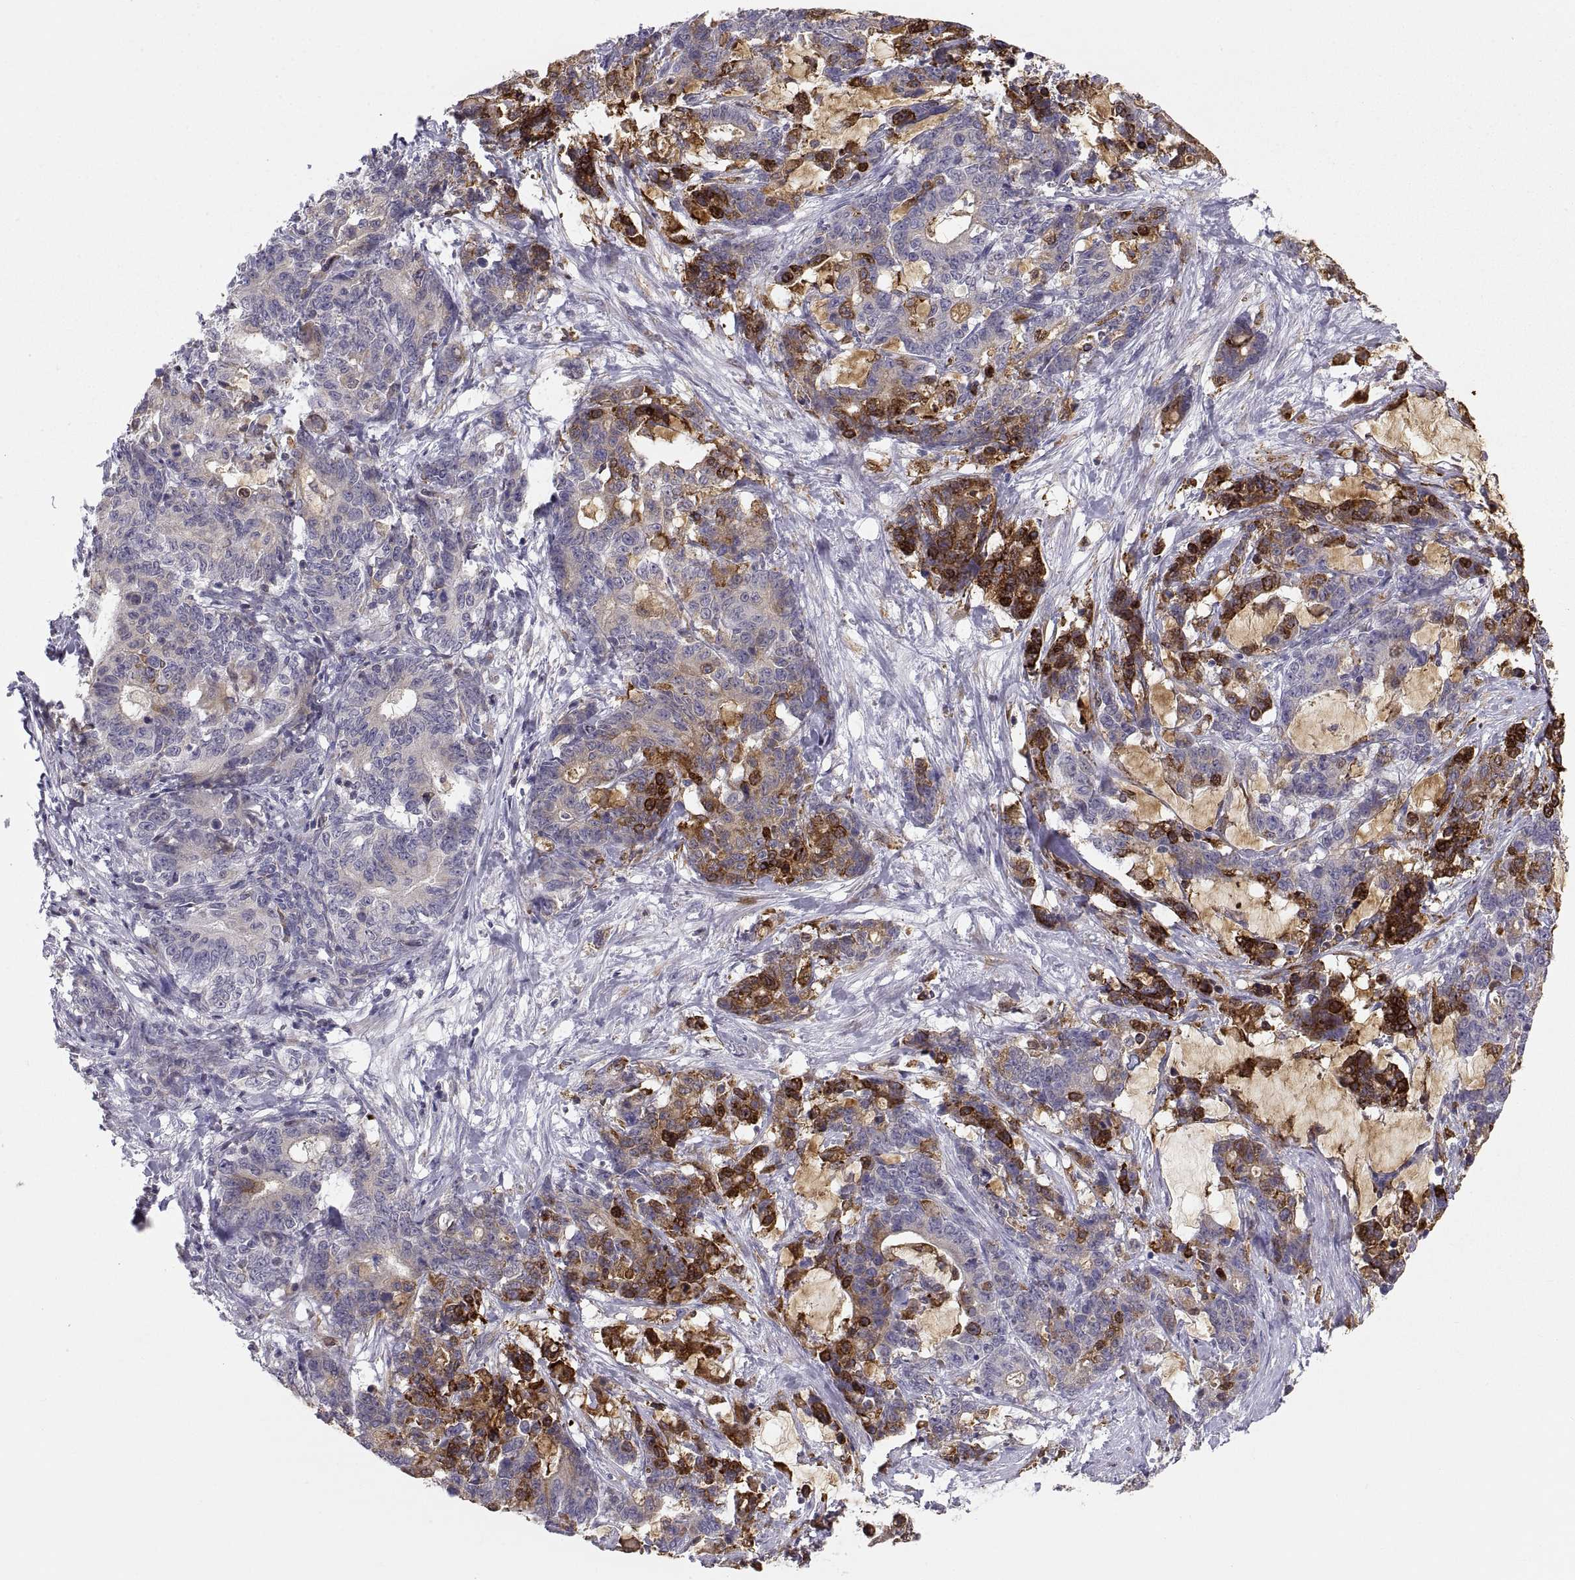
{"staining": {"intensity": "strong", "quantity": "25%-75%", "location": "cytoplasmic/membranous"}, "tissue": "stomach cancer", "cell_type": "Tumor cells", "image_type": "cancer", "snomed": [{"axis": "morphology", "description": "Normal tissue, NOS"}, {"axis": "morphology", "description": "Adenocarcinoma, NOS"}, {"axis": "topography", "description": "Stomach"}], "caption": "Stomach adenocarcinoma stained with immunohistochemistry reveals strong cytoplasmic/membranous positivity in about 25%-75% of tumor cells.", "gene": "ERO1A", "patient": {"sex": "female", "age": 64}}